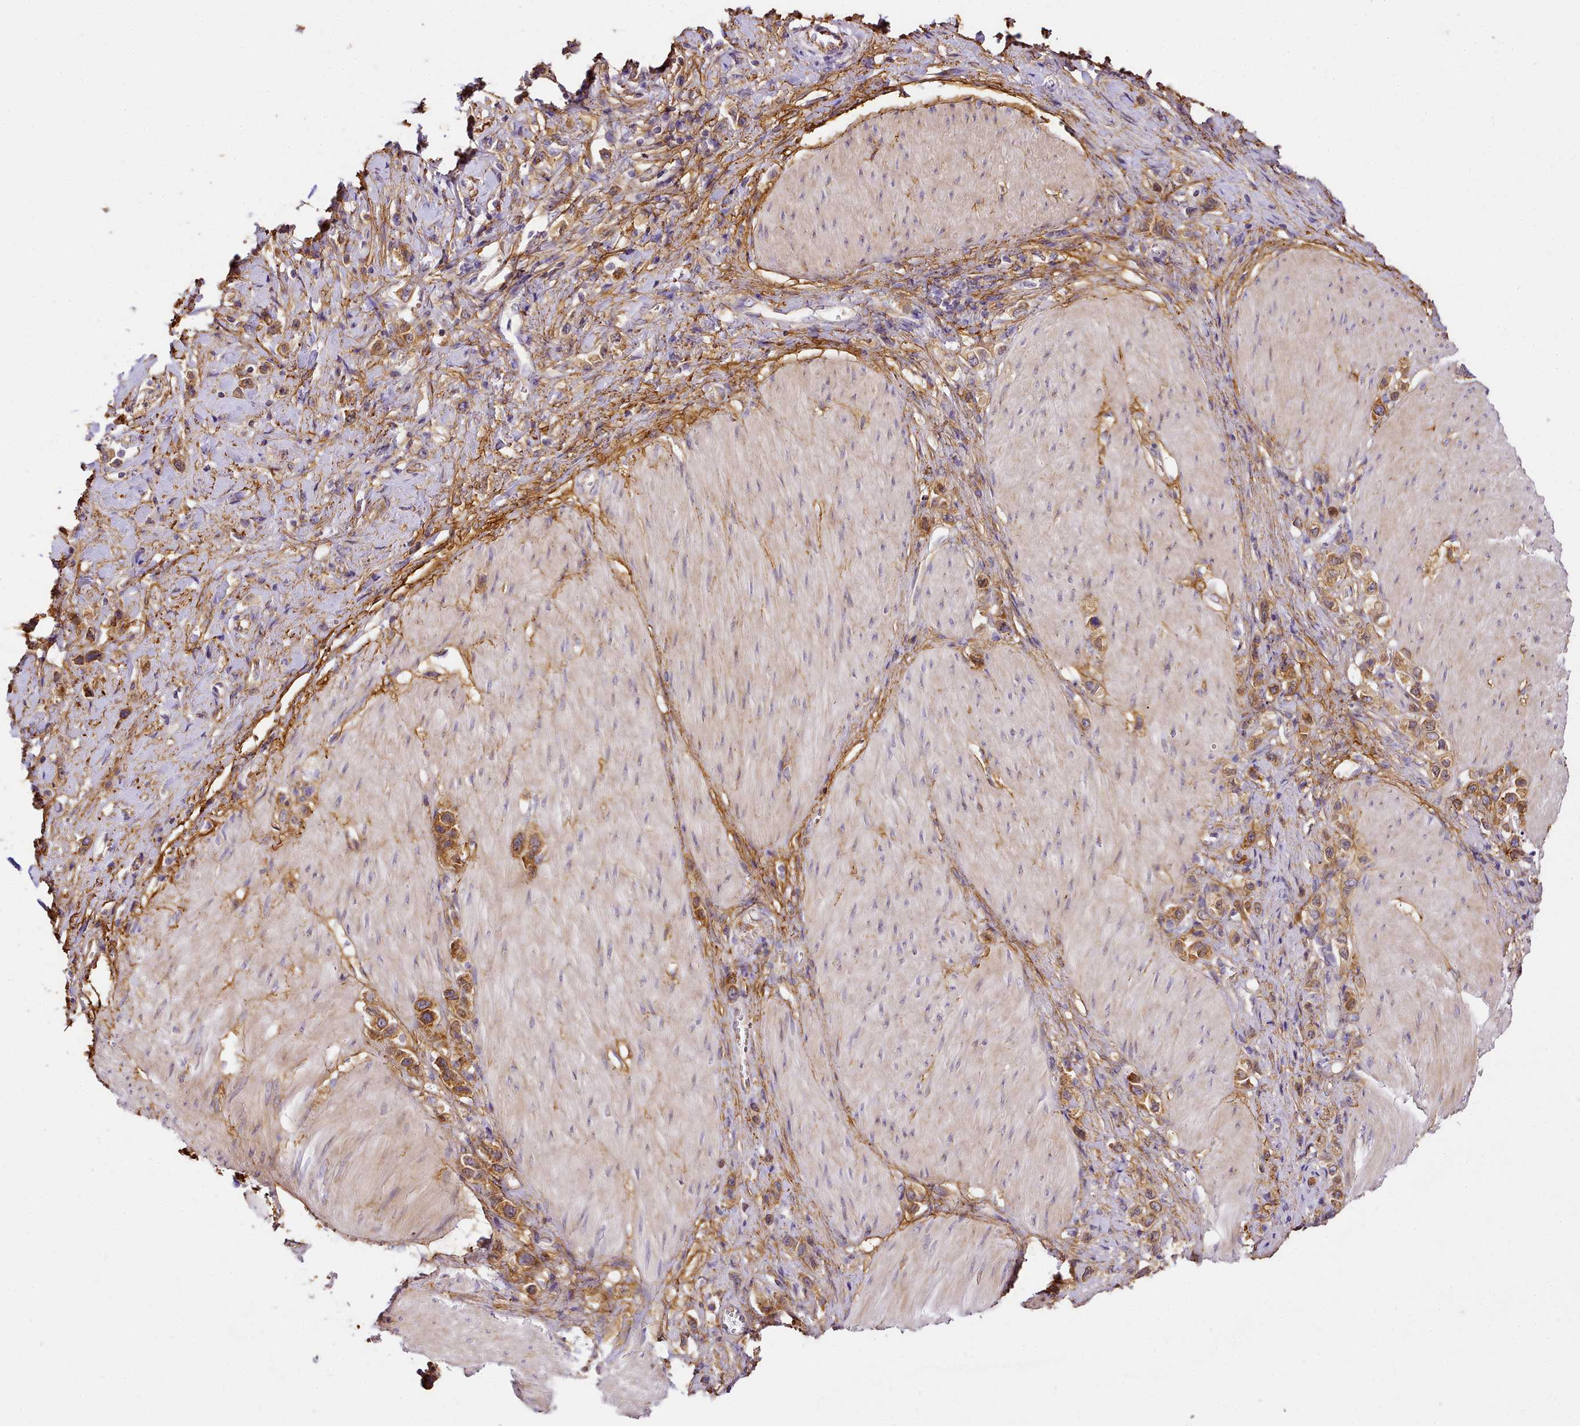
{"staining": {"intensity": "moderate", "quantity": ">75%", "location": "cytoplasmic/membranous"}, "tissue": "stomach cancer", "cell_type": "Tumor cells", "image_type": "cancer", "snomed": [{"axis": "morphology", "description": "Normal tissue, NOS"}, {"axis": "morphology", "description": "Adenocarcinoma, NOS"}, {"axis": "topography", "description": "Stomach, upper"}, {"axis": "topography", "description": "Stomach"}], "caption": "A medium amount of moderate cytoplasmic/membranous expression is identified in about >75% of tumor cells in adenocarcinoma (stomach) tissue. (DAB (3,3'-diaminobenzidine) IHC with brightfield microscopy, high magnification).", "gene": "NBPF1", "patient": {"sex": "female", "age": 65}}